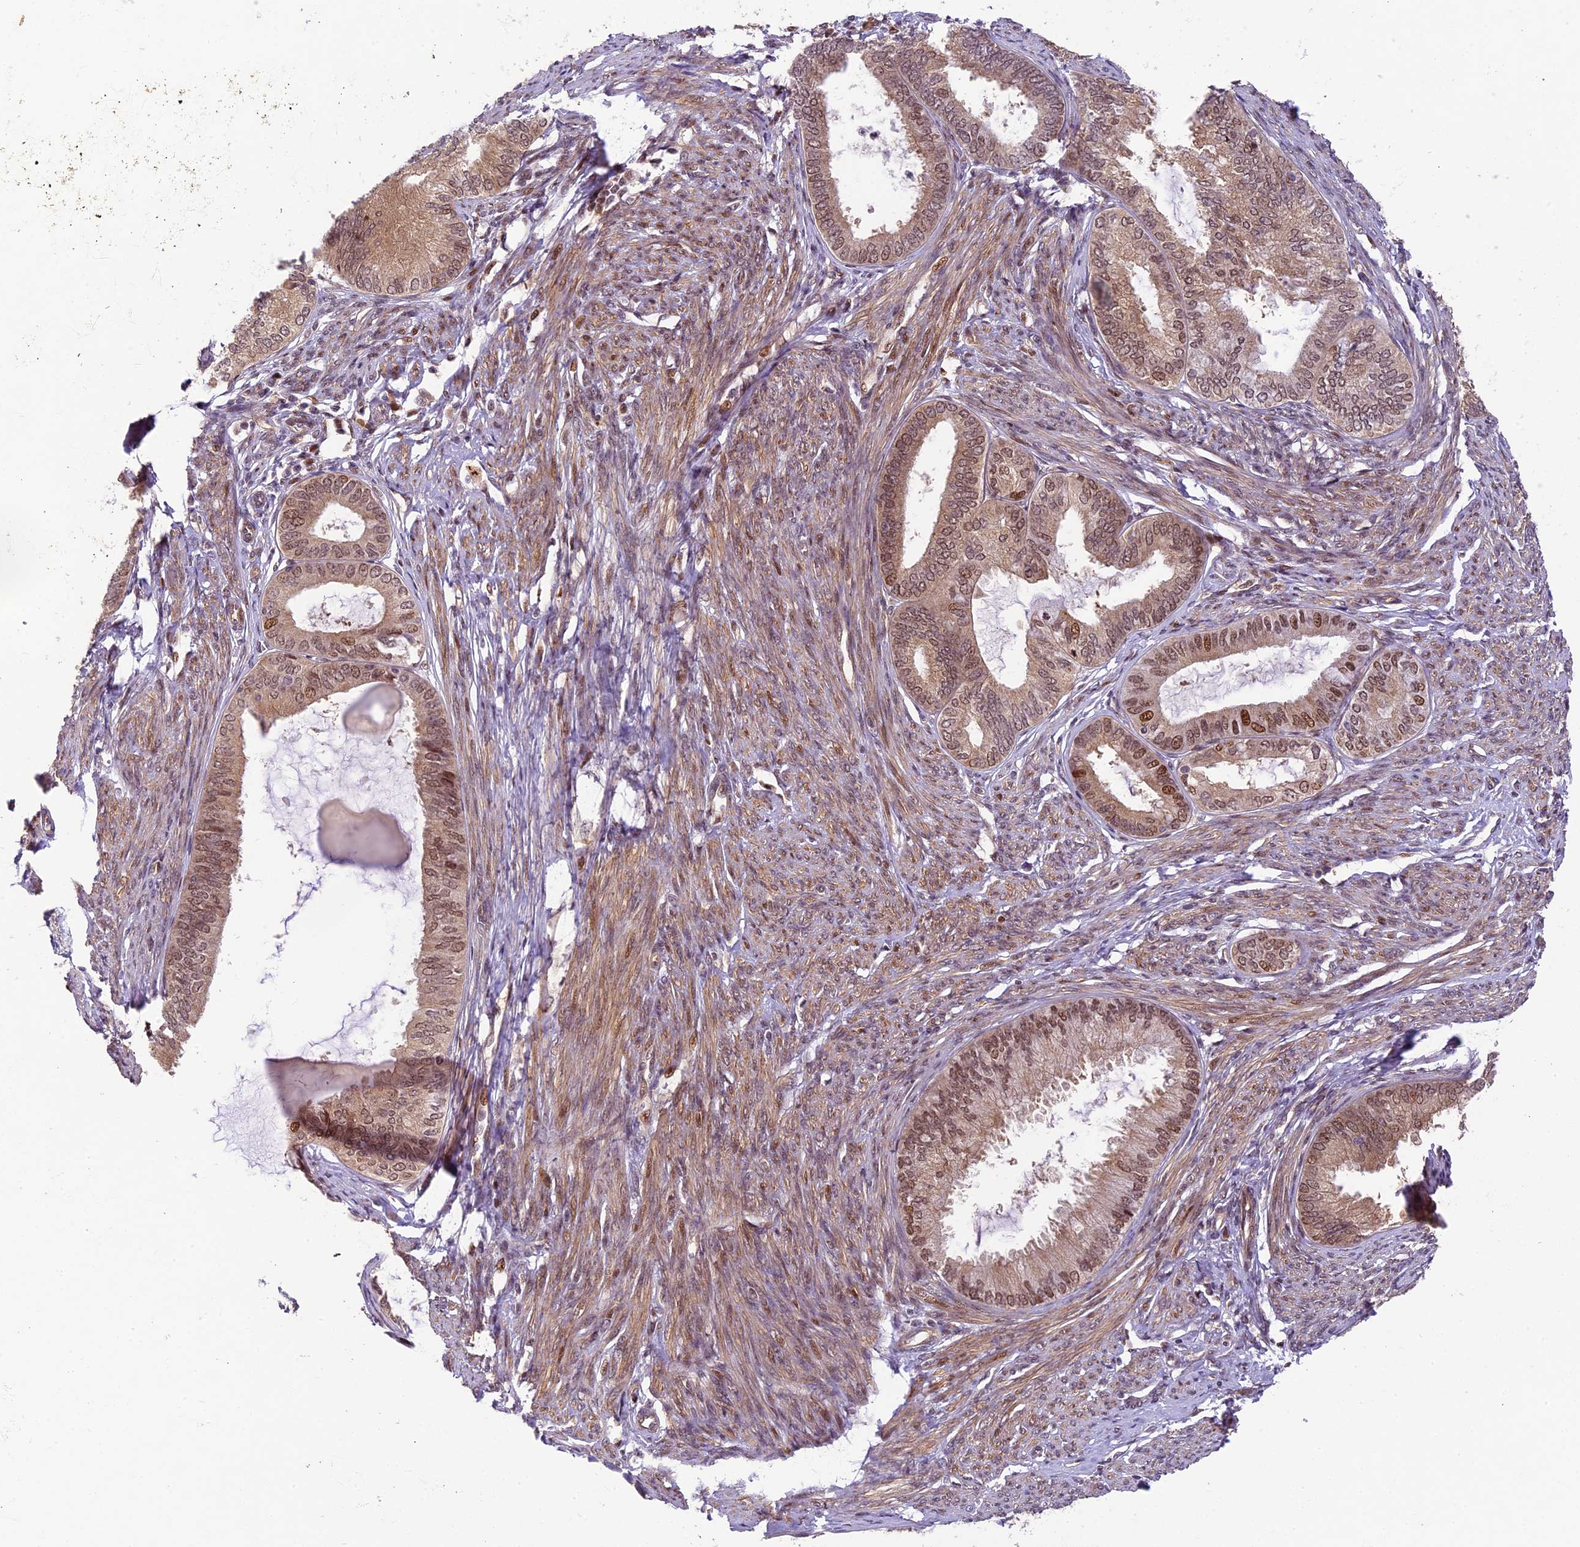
{"staining": {"intensity": "moderate", "quantity": ">75%", "location": "nuclear"}, "tissue": "endometrial cancer", "cell_type": "Tumor cells", "image_type": "cancer", "snomed": [{"axis": "morphology", "description": "Adenocarcinoma, NOS"}, {"axis": "topography", "description": "Endometrium"}], "caption": "Brown immunohistochemical staining in endometrial adenocarcinoma reveals moderate nuclear staining in approximately >75% of tumor cells.", "gene": "NEK8", "patient": {"sex": "female", "age": 86}}